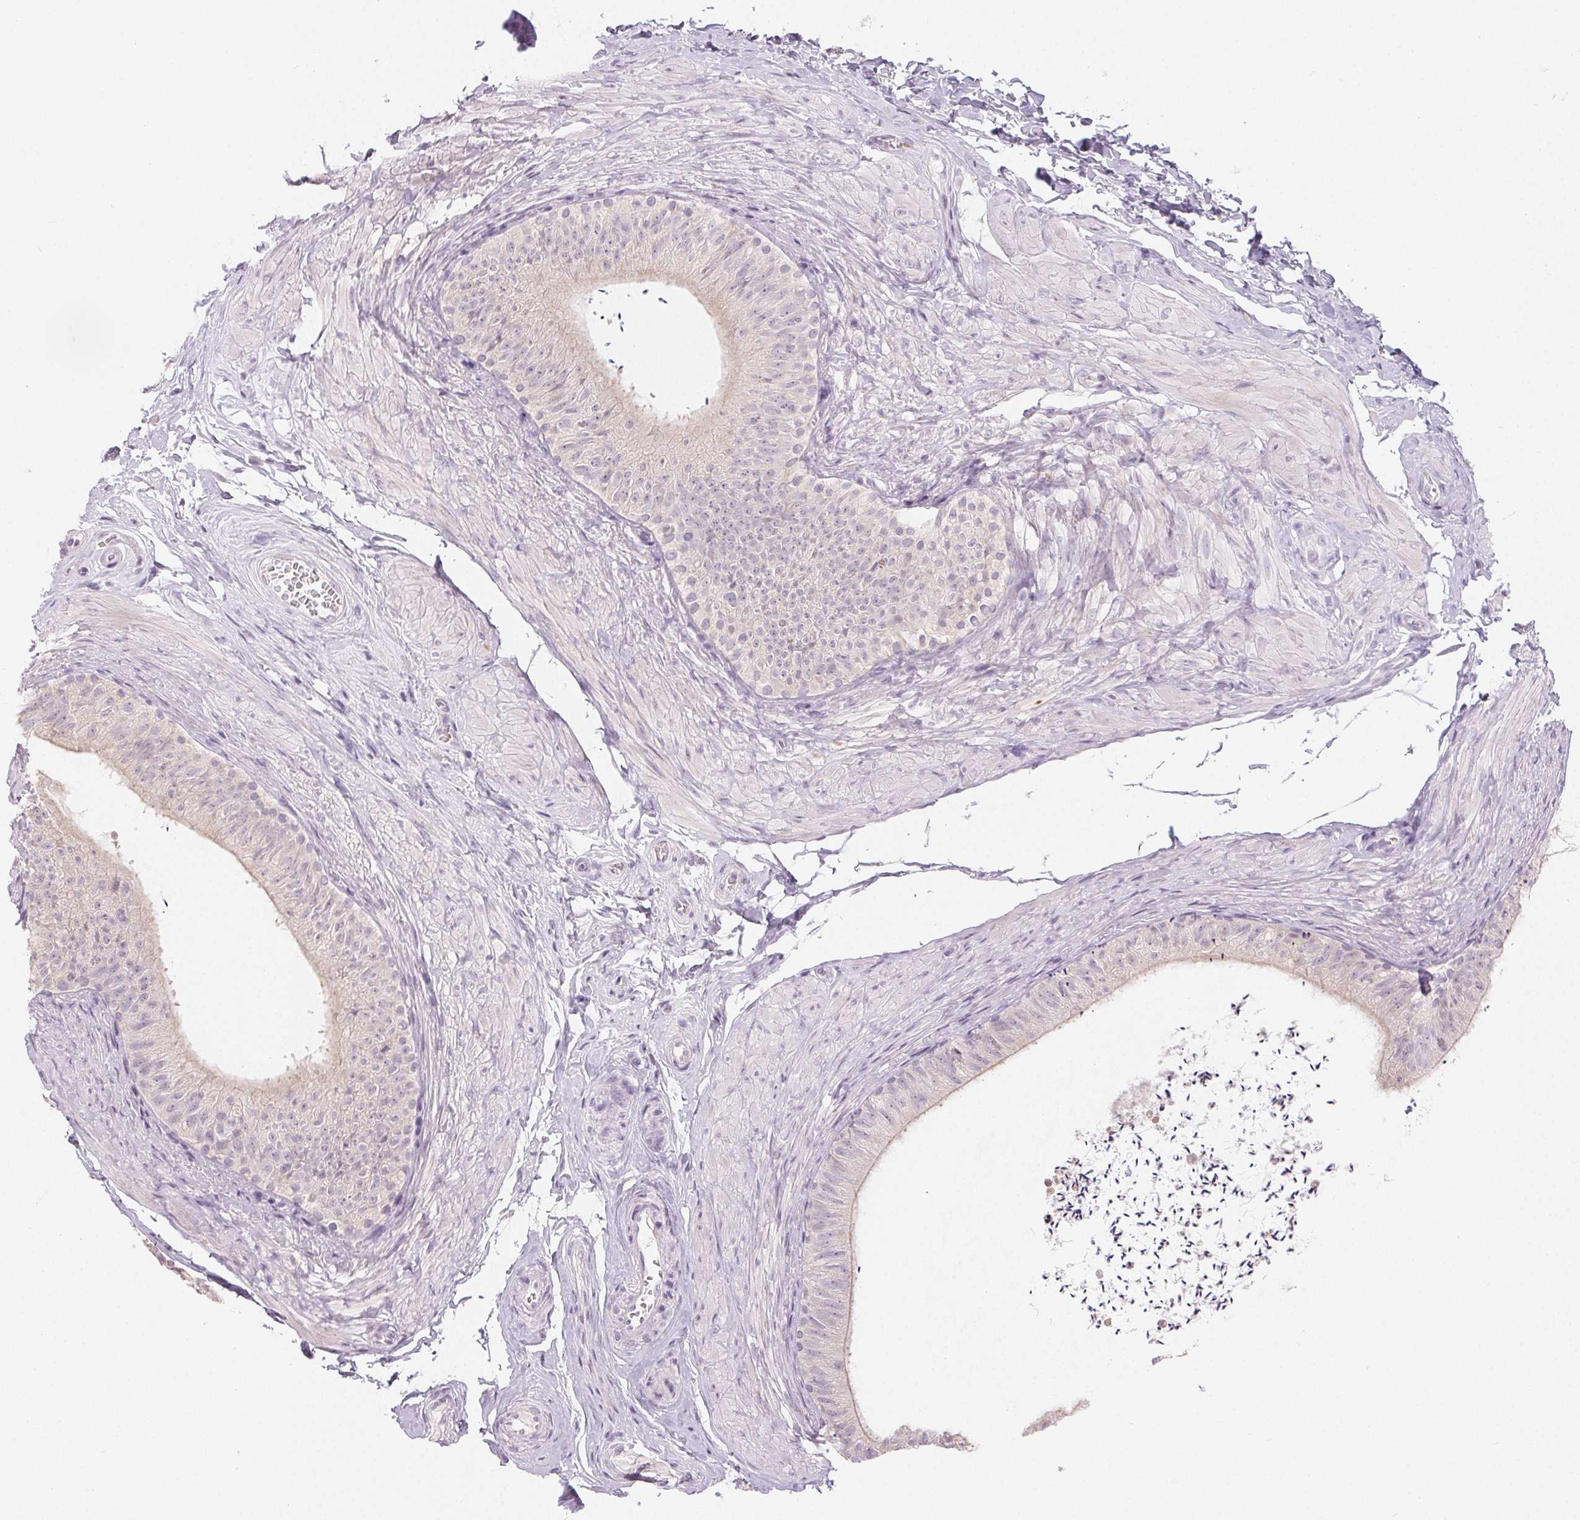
{"staining": {"intensity": "negative", "quantity": "none", "location": "none"}, "tissue": "epididymis", "cell_type": "Glandular cells", "image_type": "normal", "snomed": [{"axis": "morphology", "description": "Normal tissue, NOS"}, {"axis": "topography", "description": "Epididymis, spermatic cord, NOS"}, {"axis": "topography", "description": "Epididymis"}, {"axis": "topography", "description": "Peripheral nerve tissue"}], "caption": "Immunohistochemical staining of unremarkable human epididymis reveals no significant positivity in glandular cells.", "gene": "SFTPD", "patient": {"sex": "male", "age": 29}}